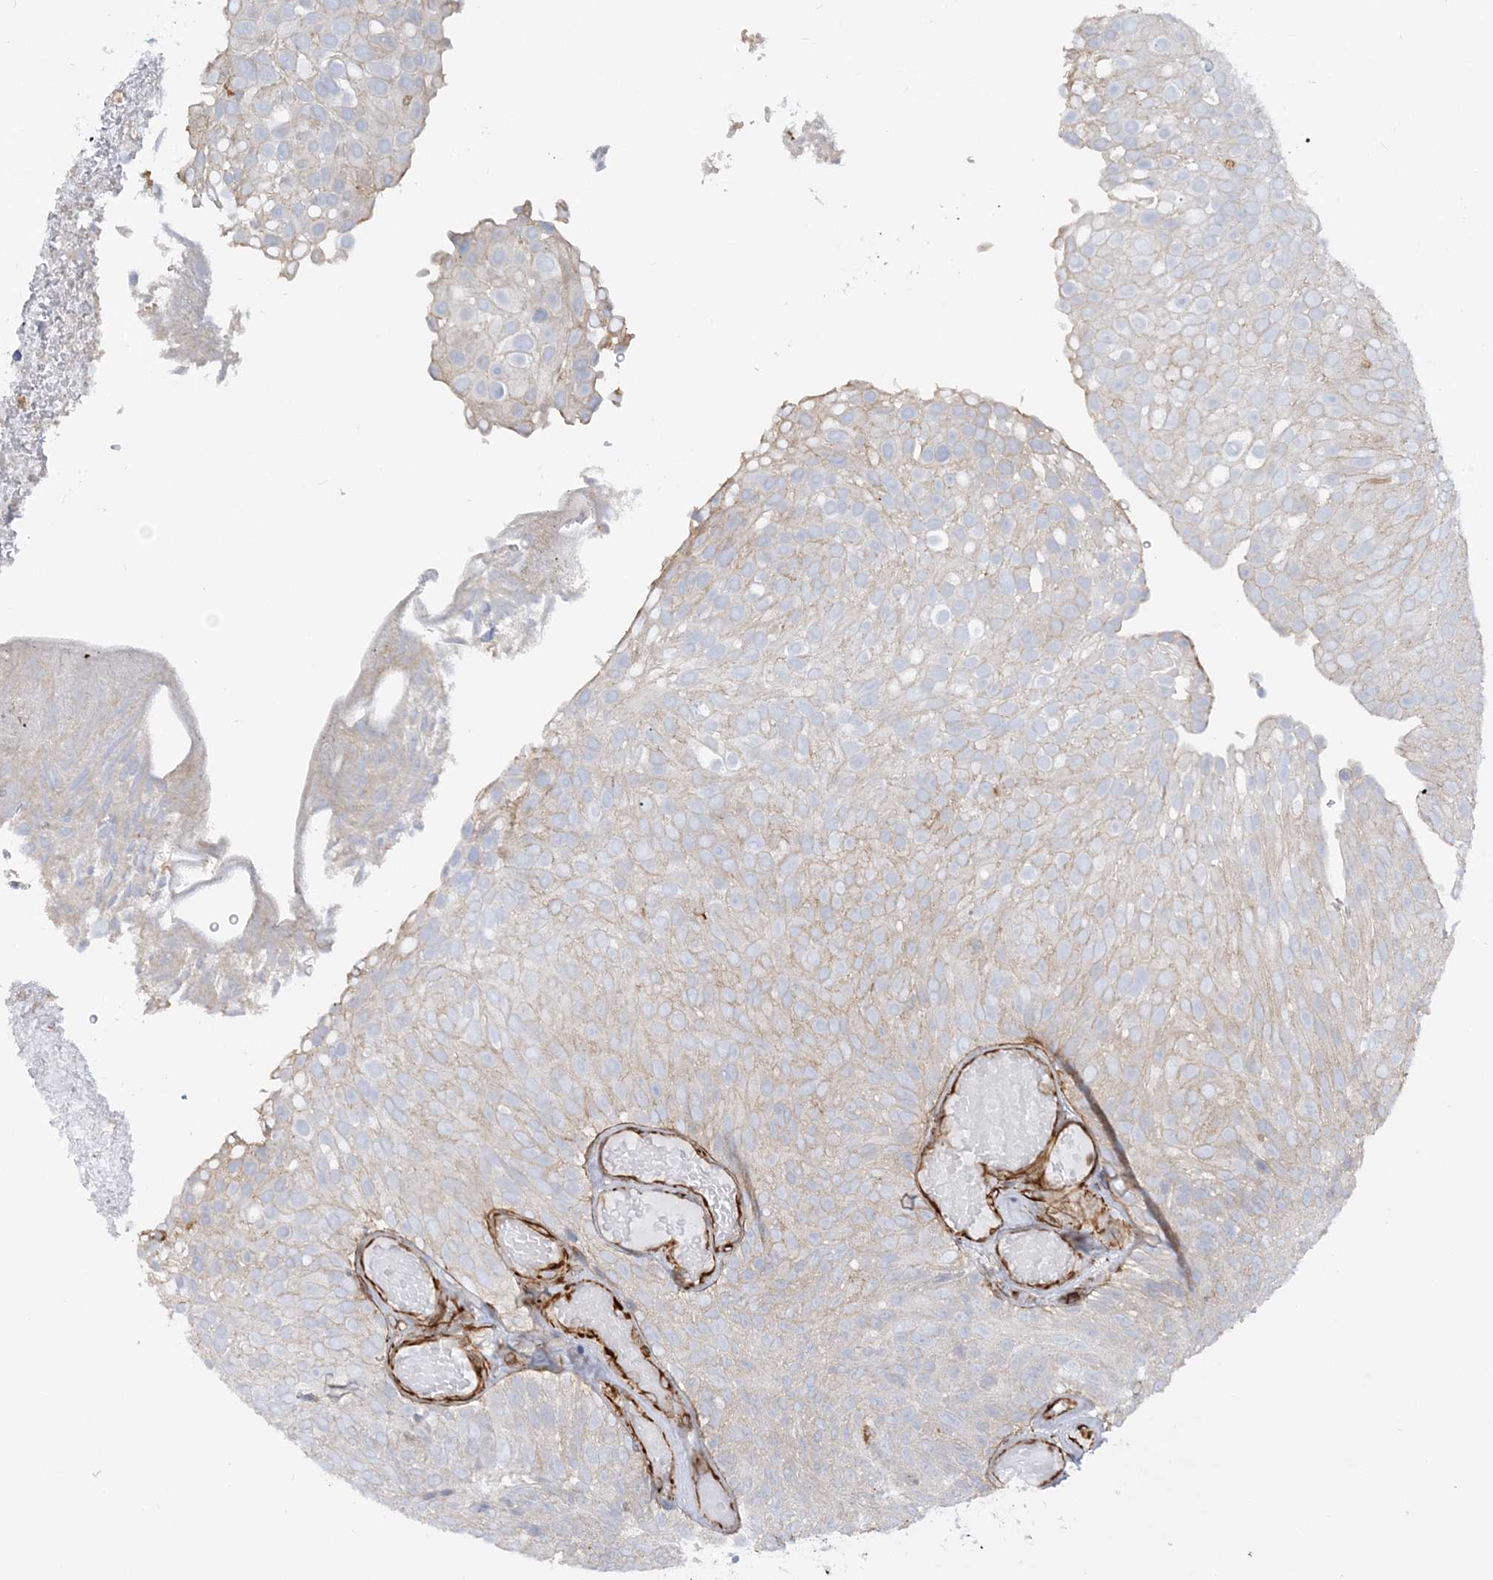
{"staining": {"intensity": "weak", "quantity": "<25%", "location": "cytoplasmic/membranous"}, "tissue": "urothelial cancer", "cell_type": "Tumor cells", "image_type": "cancer", "snomed": [{"axis": "morphology", "description": "Urothelial carcinoma, Low grade"}, {"axis": "topography", "description": "Urinary bladder"}], "caption": "Low-grade urothelial carcinoma stained for a protein using IHC exhibits no positivity tumor cells.", "gene": "SCLT1", "patient": {"sex": "male", "age": 78}}